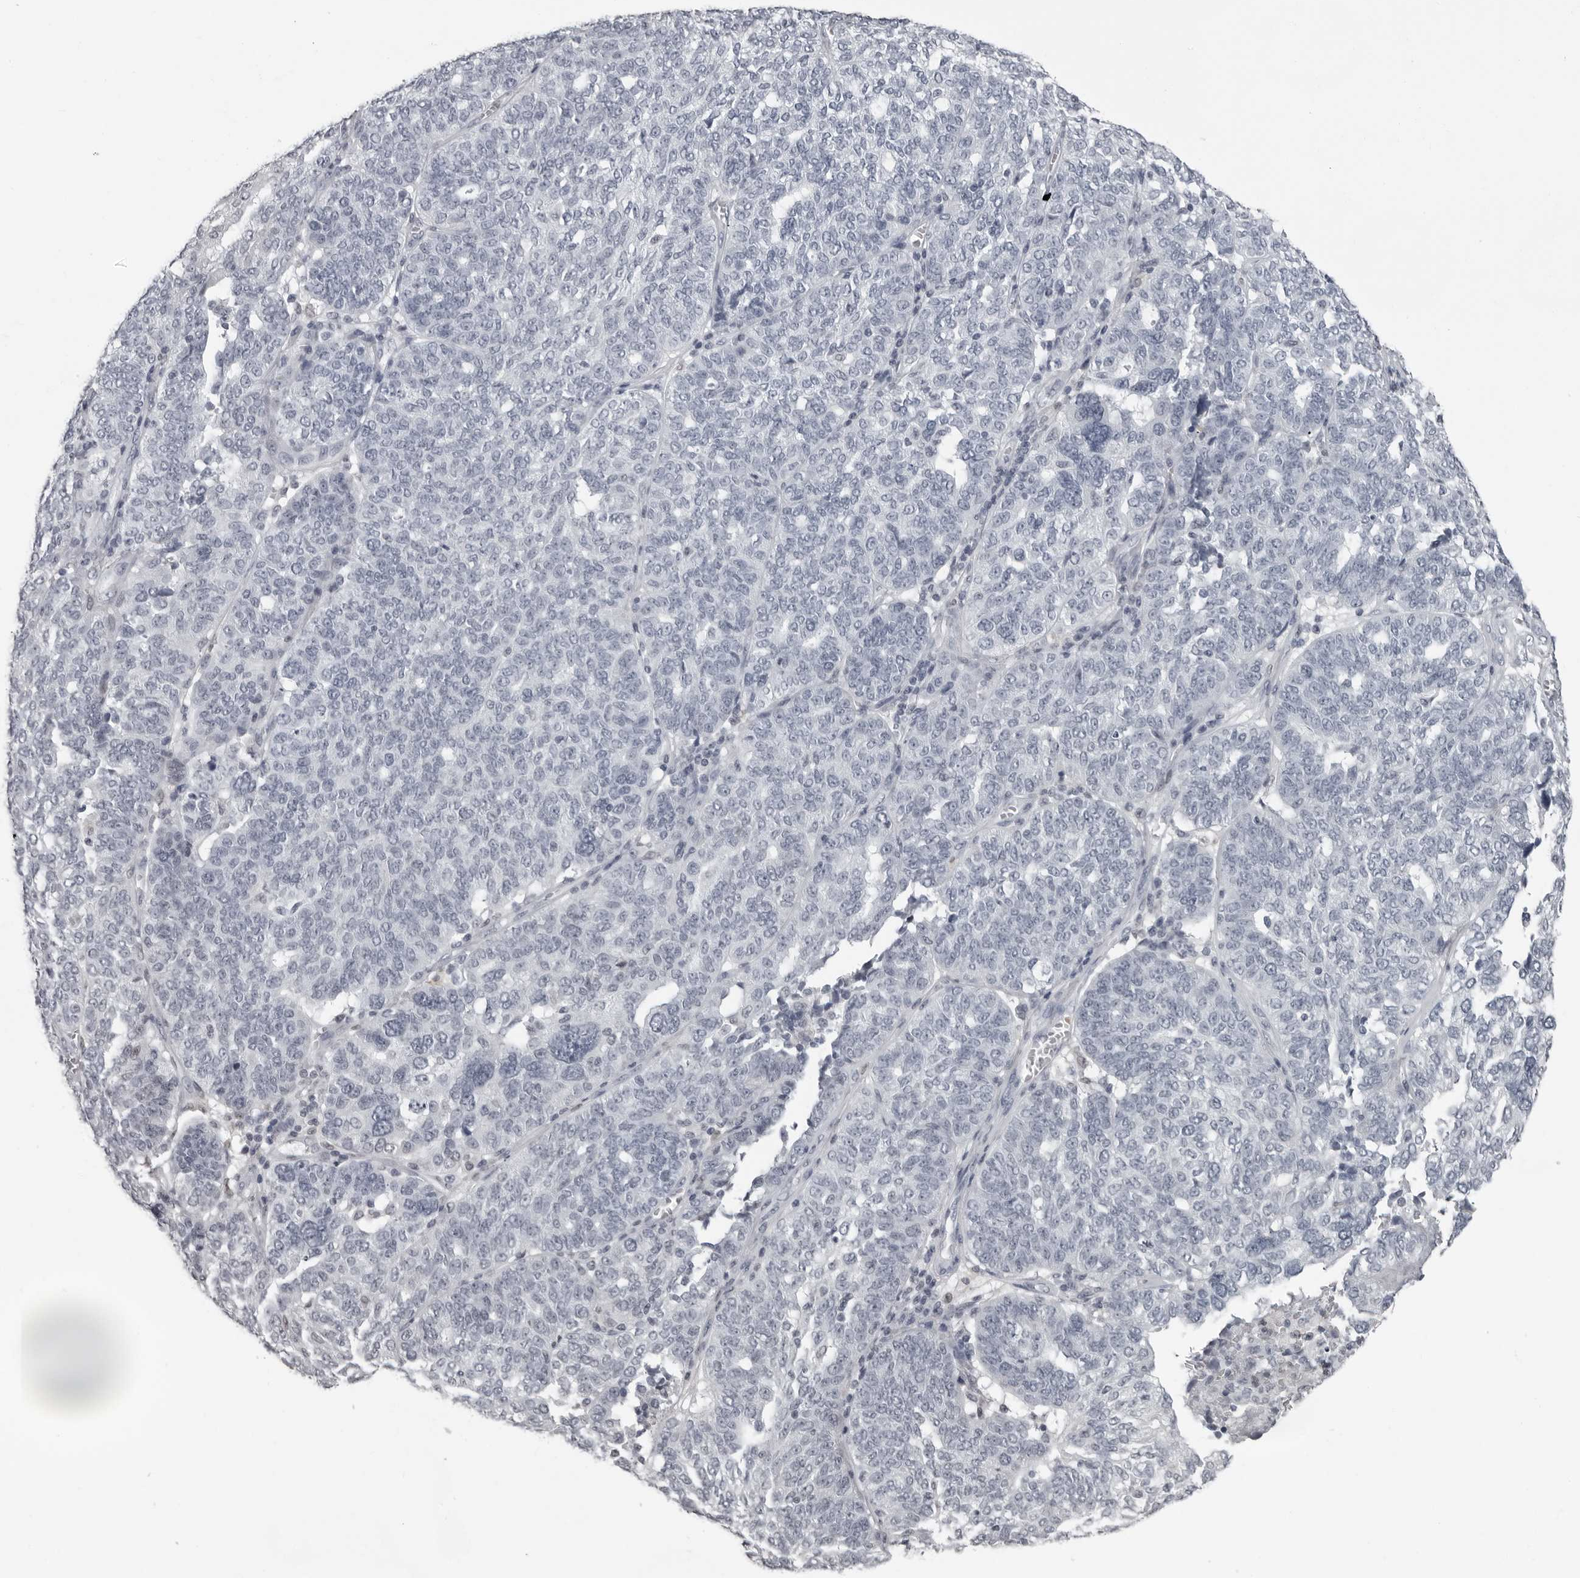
{"staining": {"intensity": "negative", "quantity": "none", "location": "none"}, "tissue": "ovarian cancer", "cell_type": "Tumor cells", "image_type": "cancer", "snomed": [{"axis": "morphology", "description": "Cystadenocarcinoma, serous, NOS"}, {"axis": "topography", "description": "Ovary"}], "caption": "This is an immunohistochemistry (IHC) photomicrograph of ovarian cancer. There is no staining in tumor cells.", "gene": "LZIC", "patient": {"sex": "female", "age": 59}}